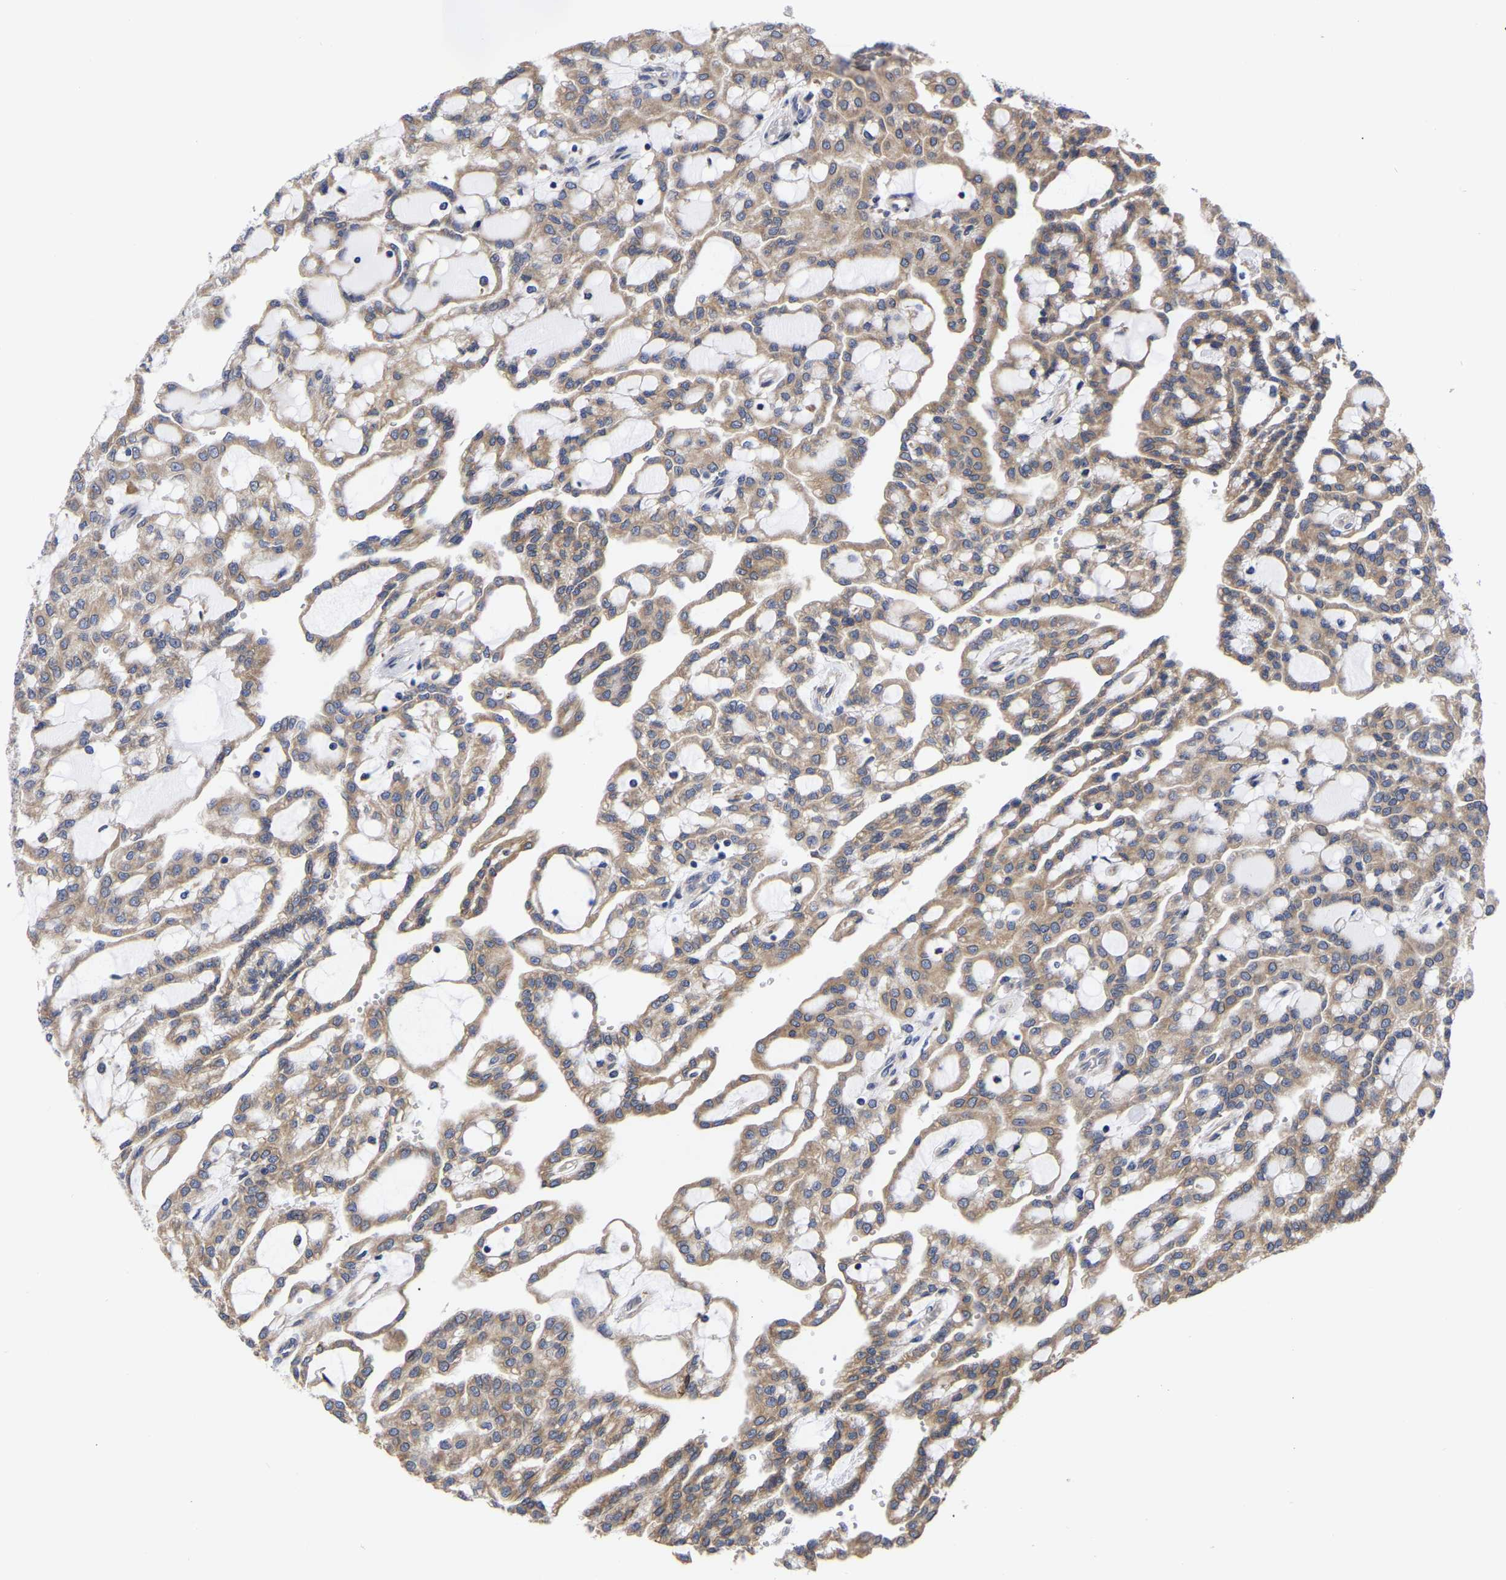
{"staining": {"intensity": "moderate", "quantity": ">75%", "location": "cytoplasmic/membranous"}, "tissue": "renal cancer", "cell_type": "Tumor cells", "image_type": "cancer", "snomed": [{"axis": "morphology", "description": "Adenocarcinoma, NOS"}, {"axis": "topography", "description": "Kidney"}], "caption": "Moderate cytoplasmic/membranous protein positivity is appreciated in approximately >75% of tumor cells in renal cancer.", "gene": "CFAP298", "patient": {"sex": "male", "age": 63}}